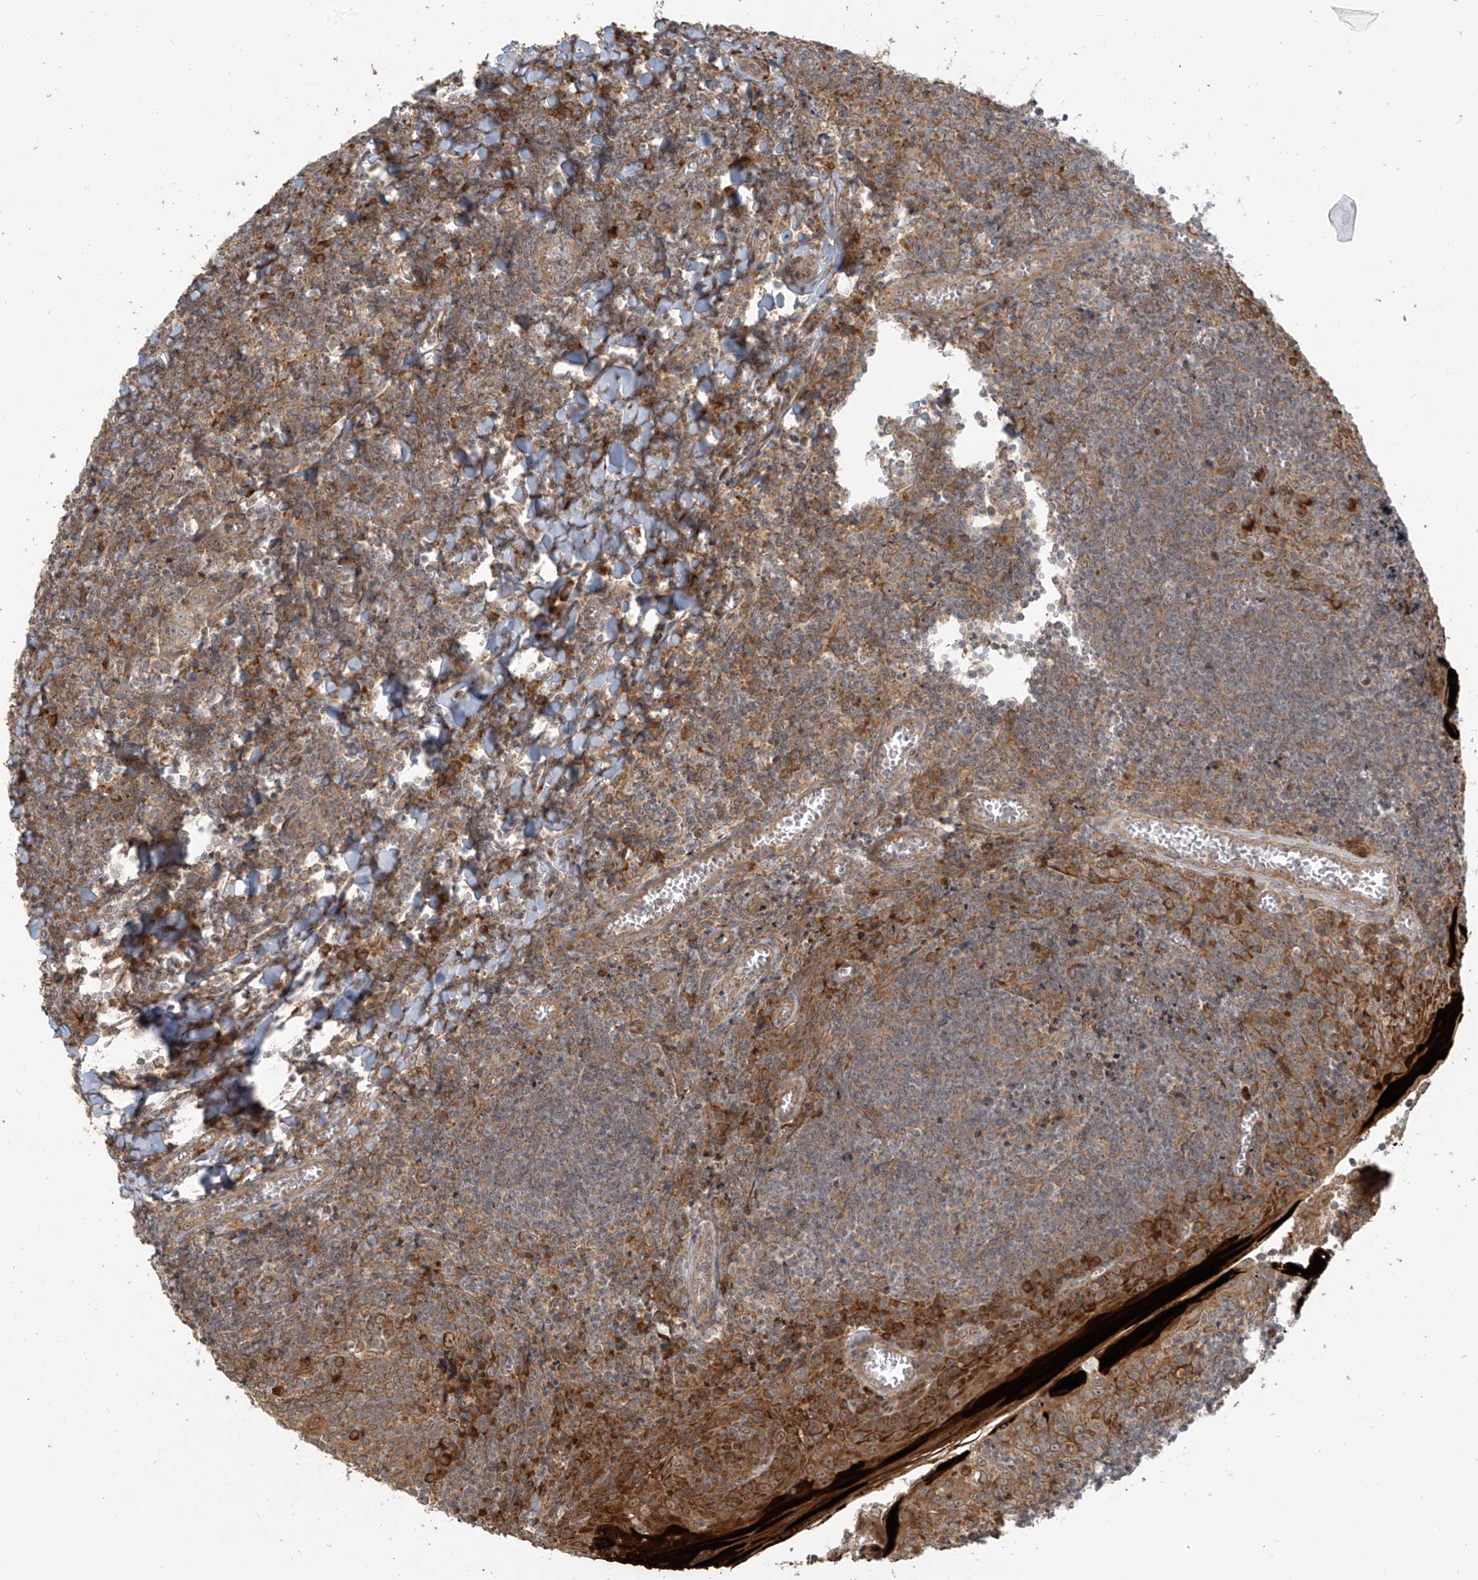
{"staining": {"intensity": "moderate", "quantity": "25%-75%", "location": "cytoplasmic/membranous"}, "tissue": "tonsil", "cell_type": "Germinal center cells", "image_type": "normal", "snomed": [{"axis": "morphology", "description": "Normal tissue, NOS"}, {"axis": "topography", "description": "Tonsil"}], "caption": "DAB (3,3'-diaminobenzidine) immunohistochemical staining of benign human tonsil exhibits moderate cytoplasmic/membranous protein positivity in approximately 25%-75% of germinal center cells. (IHC, brightfield microscopy, high magnification).", "gene": "KATNIP", "patient": {"sex": "male", "age": 27}}